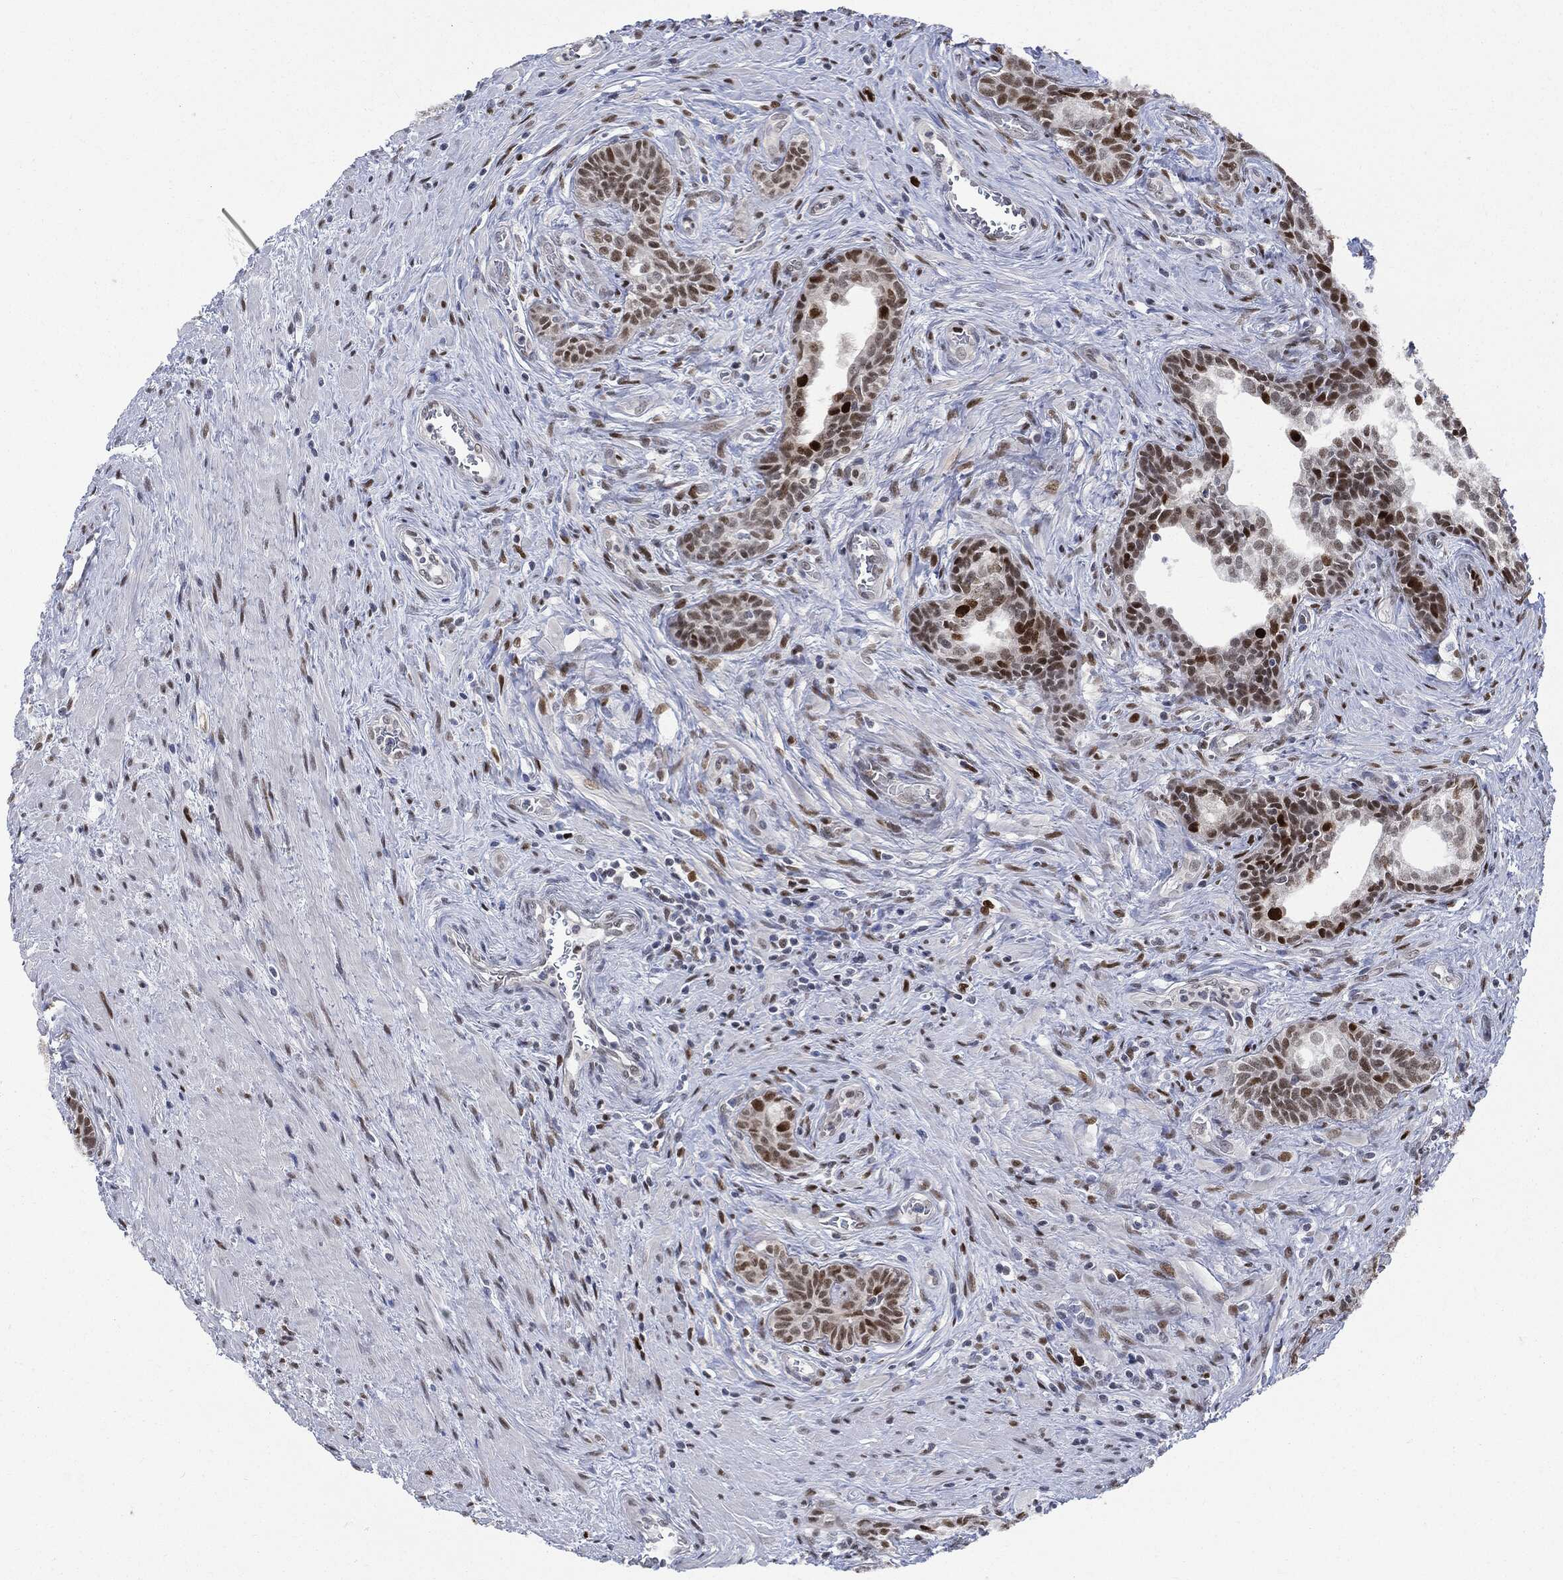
{"staining": {"intensity": "strong", "quantity": "25%-75%", "location": "nuclear"}, "tissue": "prostate cancer", "cell_type": "Tumor cells", "image_type": "cancer", "snomed": [{"axis": "morphology", "description": "Adenocarcinoma, NOS"}, {"axis": "morphology", "description": "Adenocarcinoma, High grade"}, {"axis": "topography", "description": "Prostate"}], "caption": "Immunohistochemical staining of prostate adenocarcinoma displays high levels of strong nuclear protein positivity in about 25%-75% of tumor cells.", "gene": "PCNA", "patient": {"sex": "male", "age": 61}}